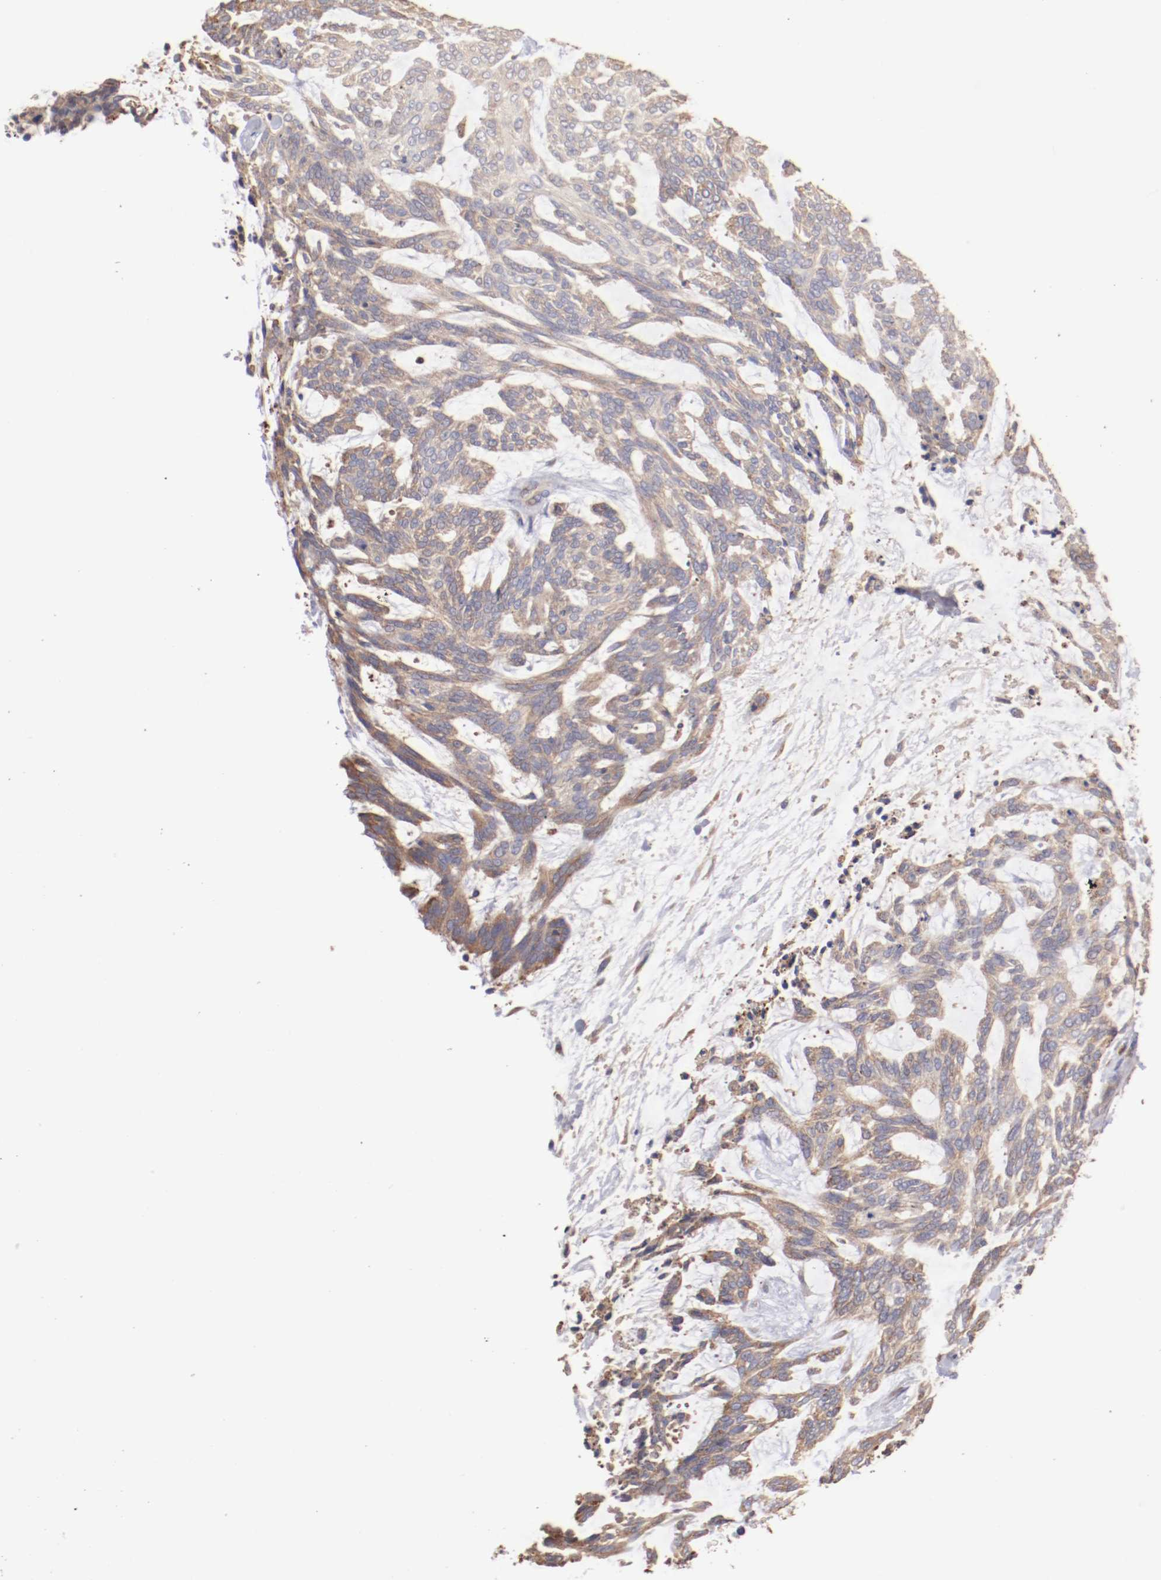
{"staining": {"intensity": "weak", "quantity": "25%-75%", "location": "cytoplasmic/membranous"}, "tissue": "skin cancer", "cell_type": "Tumor cells", "image_type": "cancer", "snomed": [{"axis": "morphology", "description": "Normal tissue, NOS"}, {"axis": "morphology", "description": "Basal cell carcinoma"}, {"axis": "topography", "description": "Skin"}], "caption": "A brown stain labels weak cytoplasmic/membranous positivity of a protein in skin cancer tumor cells.", "gene": "NFKBIE", "patient": {"sex": "female", "age": 71}}